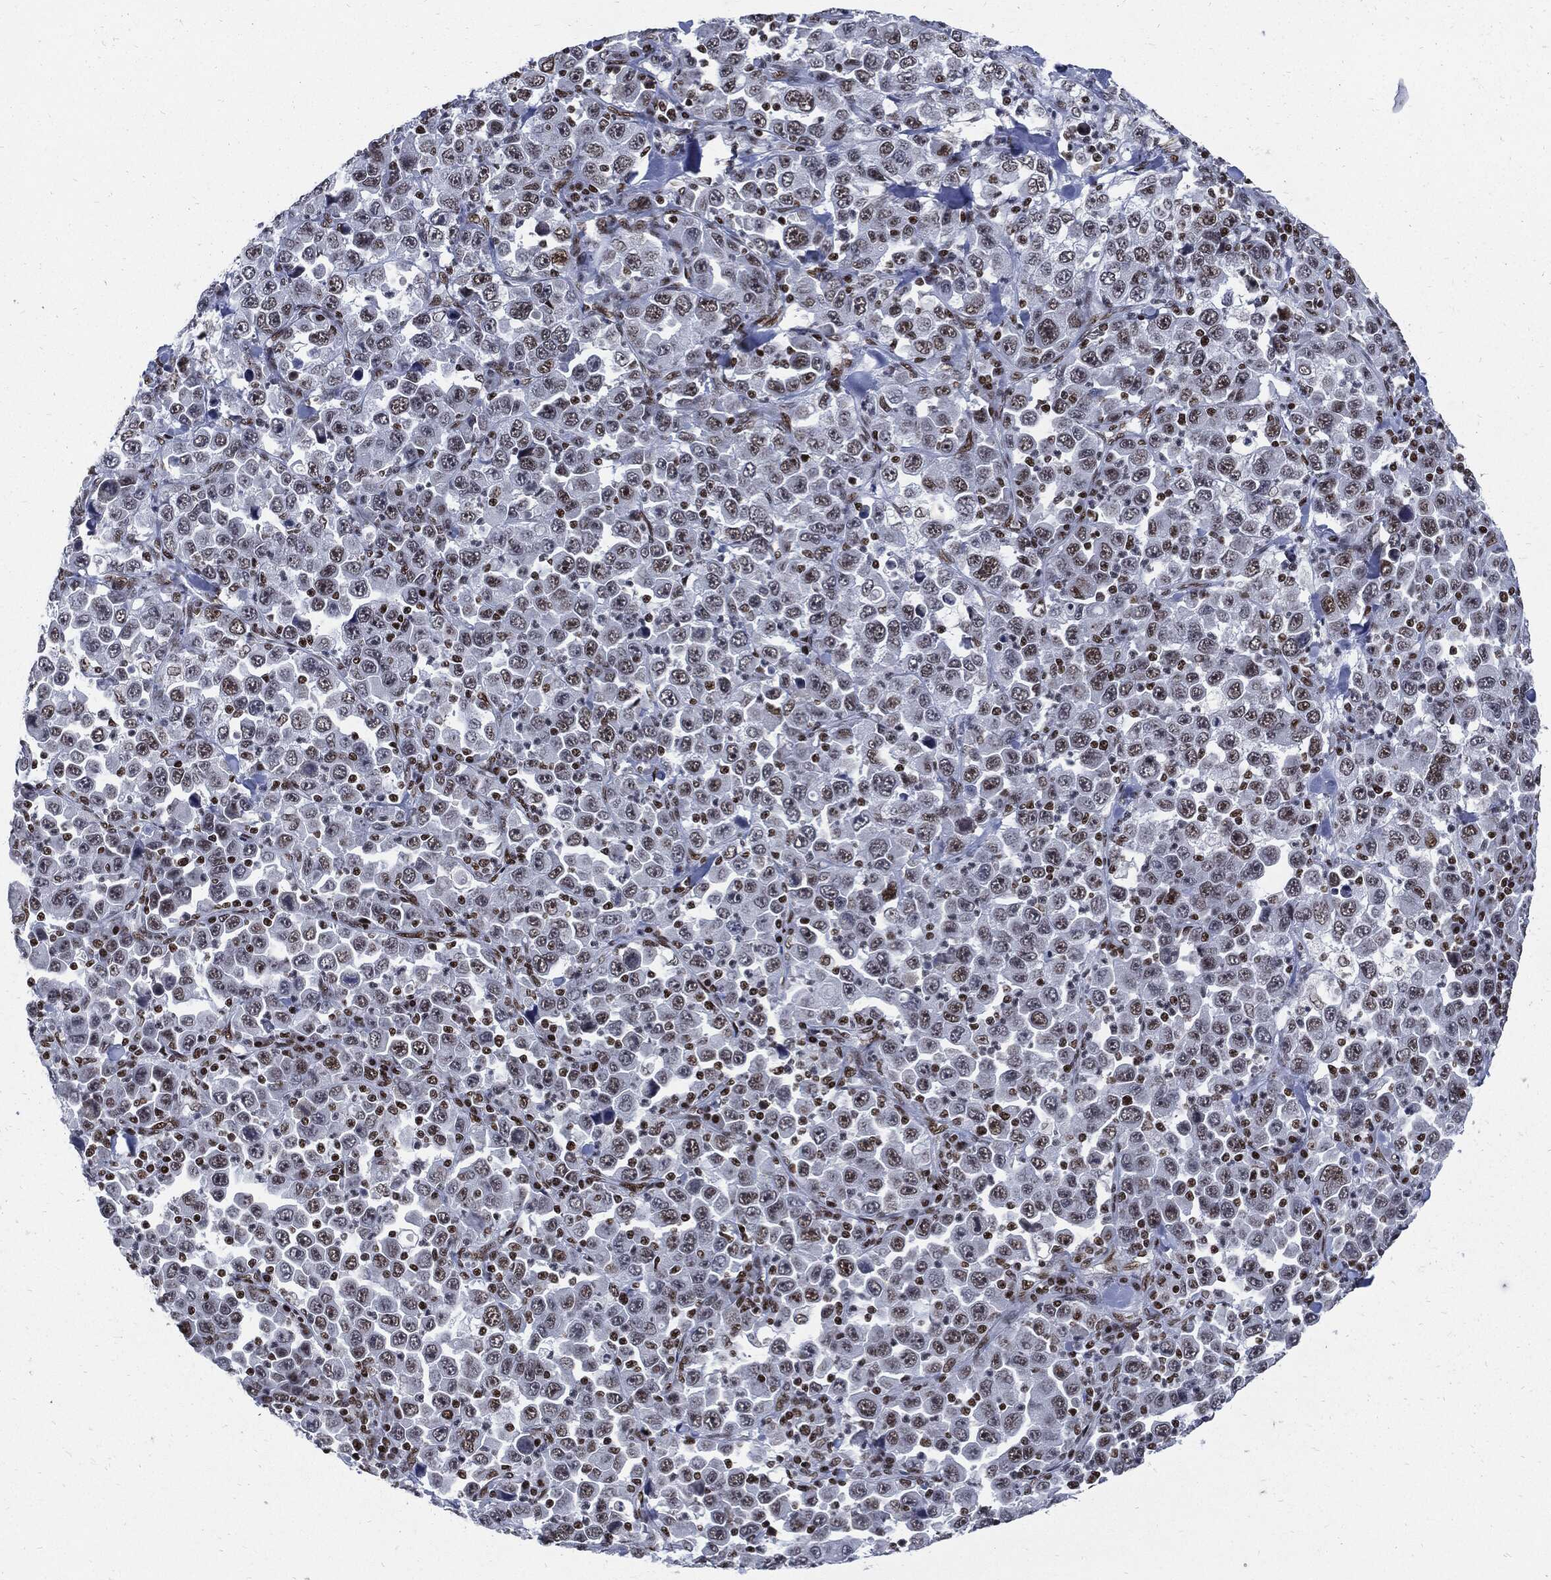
{"staining": {"intensity": "moderate", "quantity": "<25%", "location": "nuclear"}, "tissue": "stomach cancer", "cell_type": "Tumor cells", "image_type": "cancer", "snomed": [{"axis": "morphology", "description": "Normal tissue, NOS"}, {"axis": "morphology", "description": "Adenocarcinoma, NOS"}, {"axis": "topography", "description": "Stomach, upper"}, {"axis": "topography", "description": "Stomach"}], "caption": "Stomach cancer (adenocarcinoma) stained for a protein demonstrates moderate nuclear positivity in tumor cells.", "gene": "TERF2", "patient": {"sex": "male", "age": 59}}